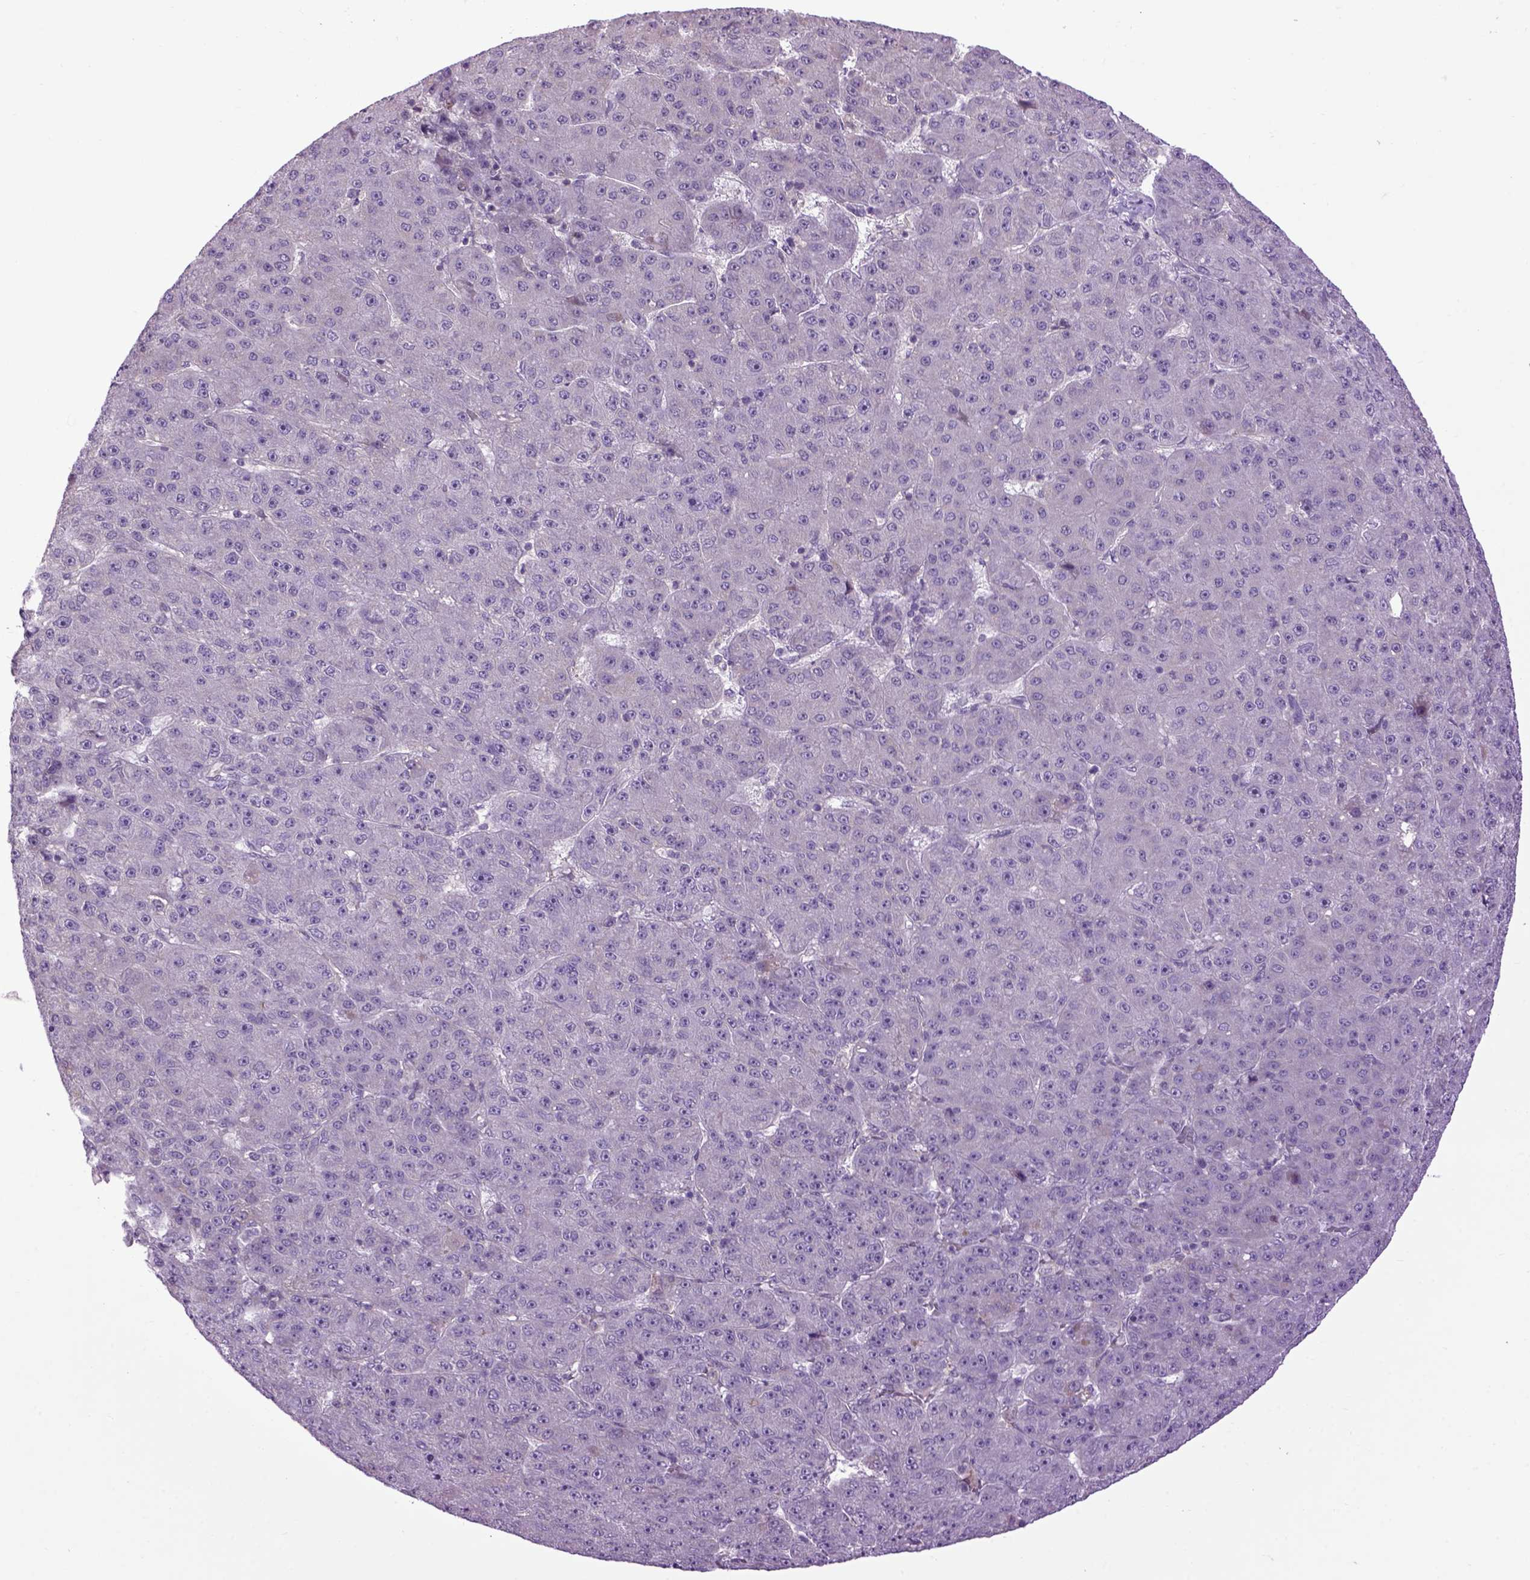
{"staining": {"intensity": "negative", "quantity": "none", "location": "none"}, "tissue": "liver cancer", "cell_type": "Tumor cells", "image_type": "cancer", "snomed": [{"axis": "morphology", "description": "Carcinoma, Hepatocellular, NOS"}, {"axis": "topography", "description": "Liver"}], "caption": "Micrograph shows no protein positivity in tumor cells of liver cancer tissue.", "gene": "EMILIN3", "patient": {"sex": "male", "age": 67}}